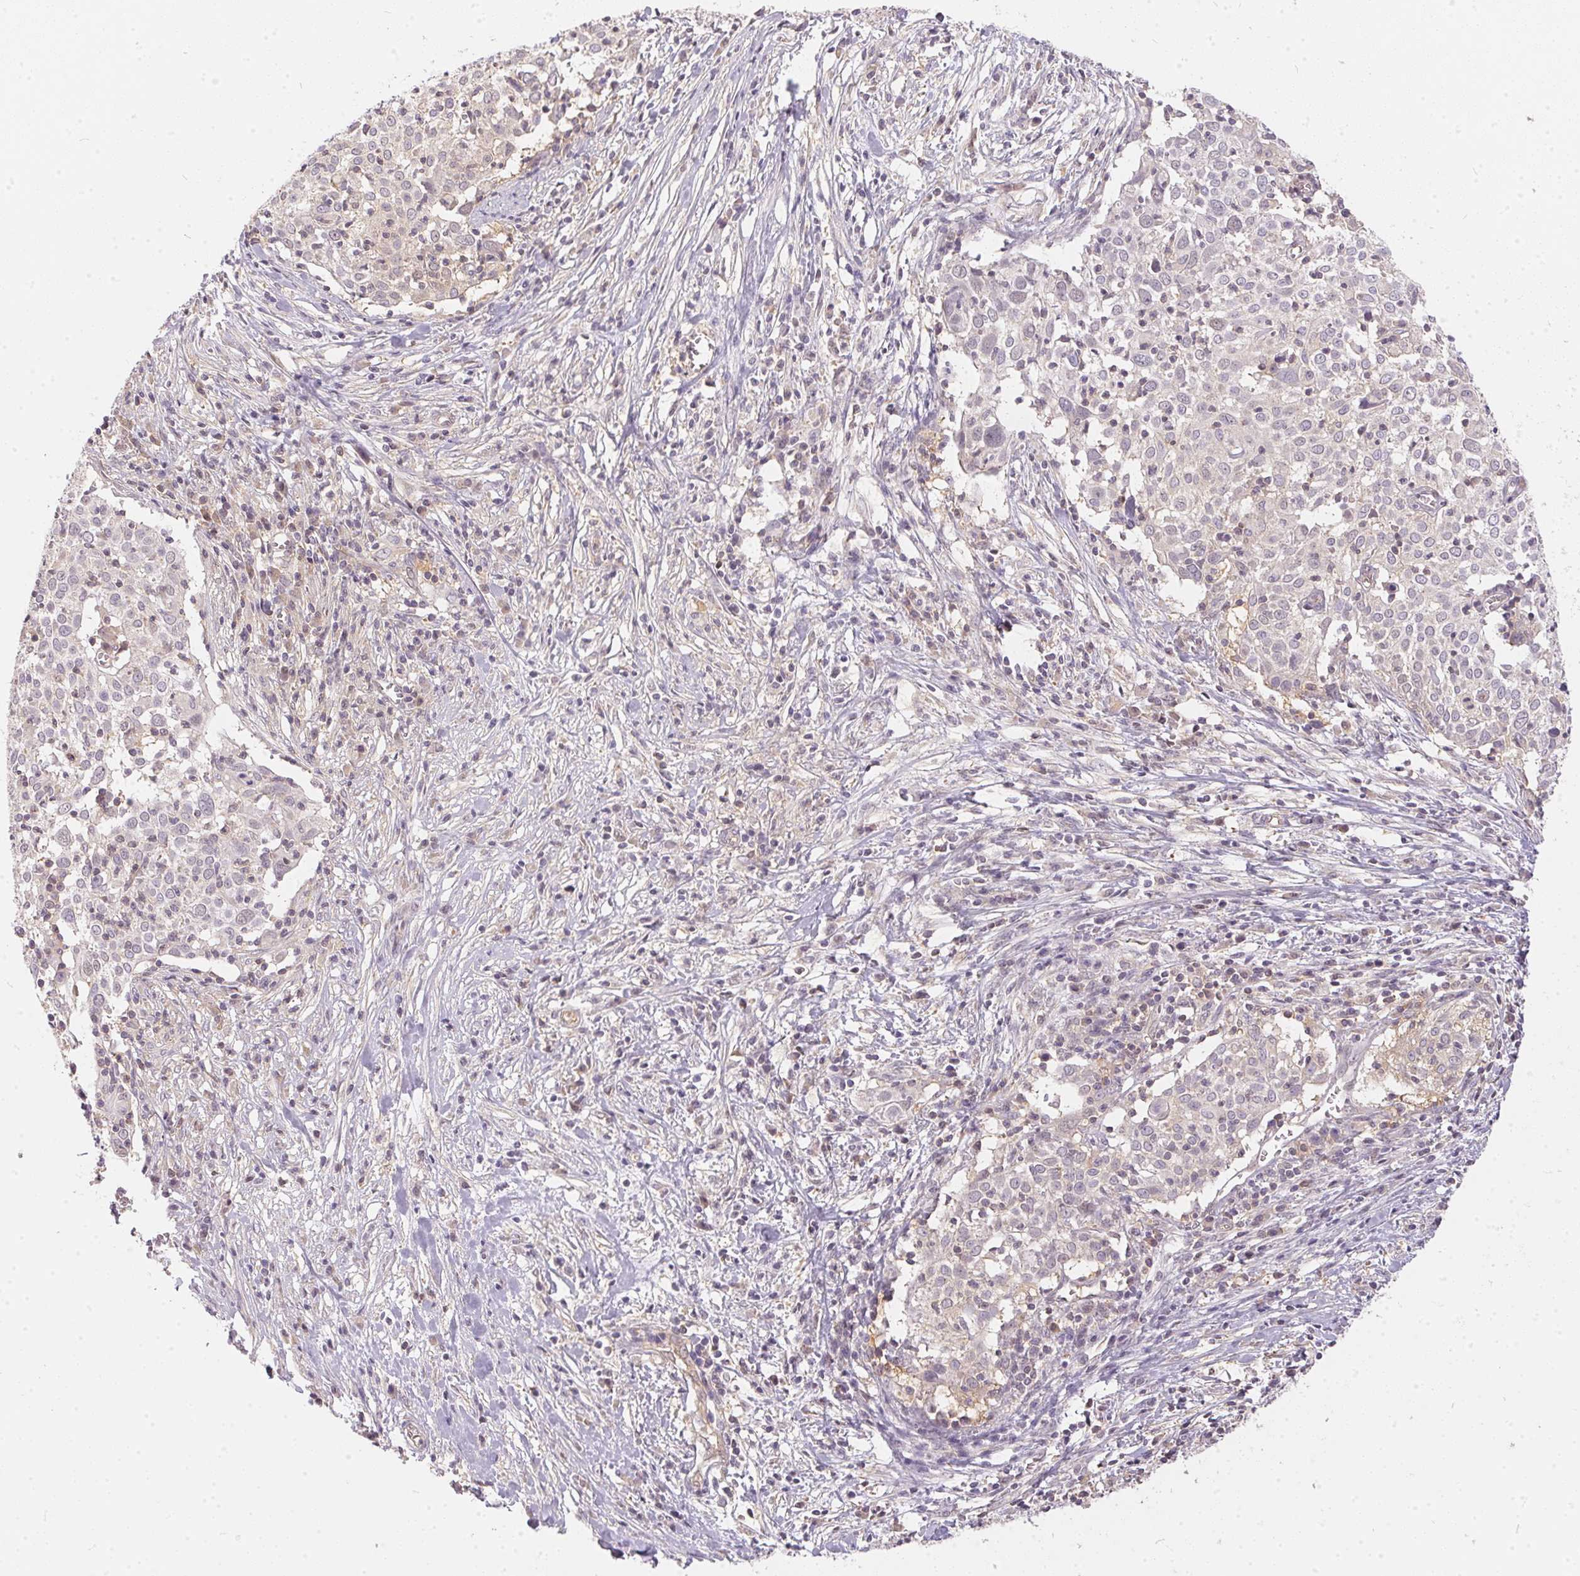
{"staining": {"intensity": "negative", "quantity": "none", "location": "none"}, "tissue": "cervical cancer", "cell_type": "Tumor cells", "image_type": "cancer", "snomed": [{"axis": "morphology", "description": "Squamous cell carcinoma, NOS"}, {"axis": "topography", "description": "Cervix"}], "caption": "Cervical cancer (squamous cell carcinoma) was stained to show a protein in brown. There is no significant expression in tumor cells.", "gene": "BLMH", "patient": {"sex": "female", "age": 39}}